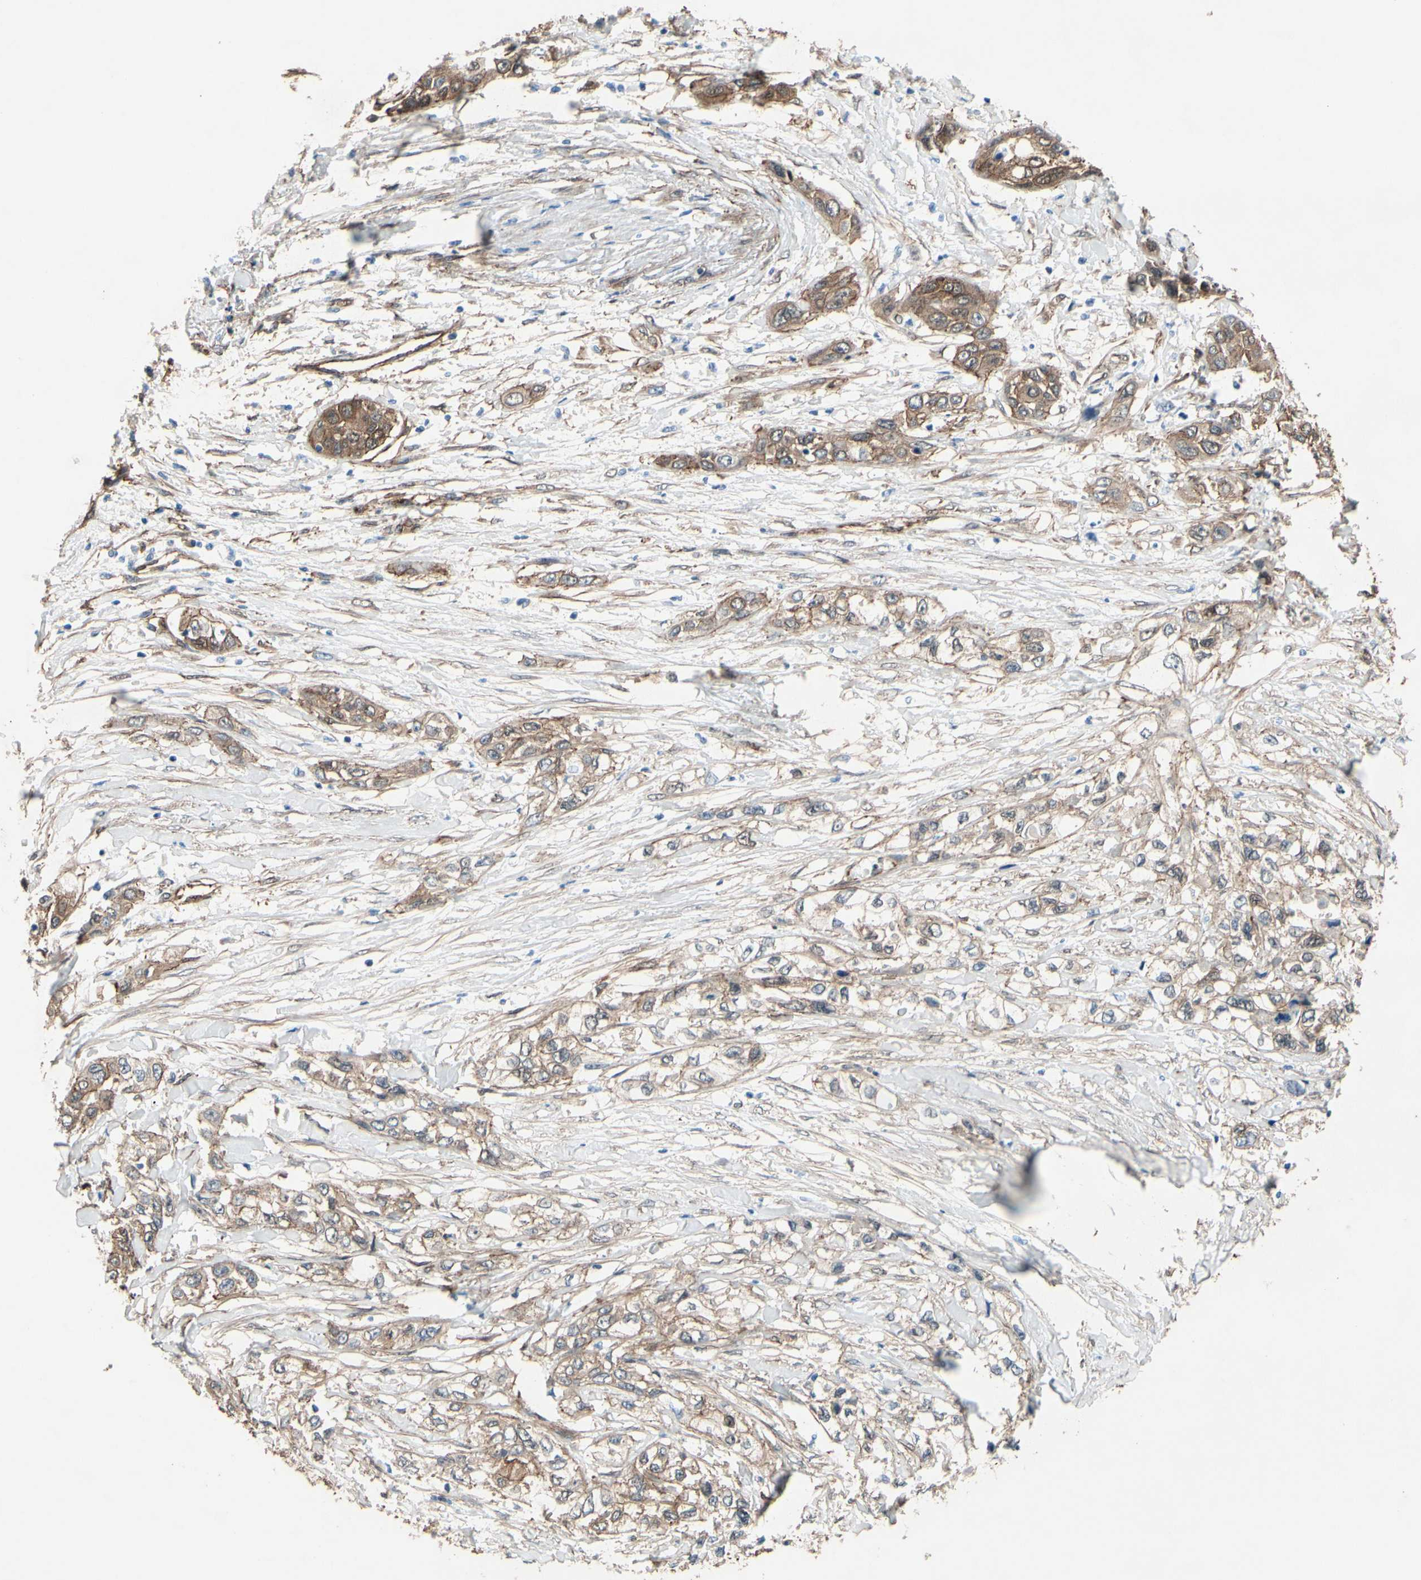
{"staining": {"intensity": "weak", "quantity": ">75%", "location": "cytoplasmic/membranous"}, "tissue": "pancreatic cancer", "cell_type": "Tumor cells", "image_type": "cancer", "snomed": [{"axis": "morphology", "description": "Adenocarcinoma, NOS"}, {"axis": "topography", "description": "Pancreas"}], "caption": "The immunohistochemical stain shows weak cytoplasmic/membranous staining in tumor cells of adenocarcinoma (pancreatic) tissue.", "gene": "CTTNBP2", "patient": {"sex": "female", "age": 70}}